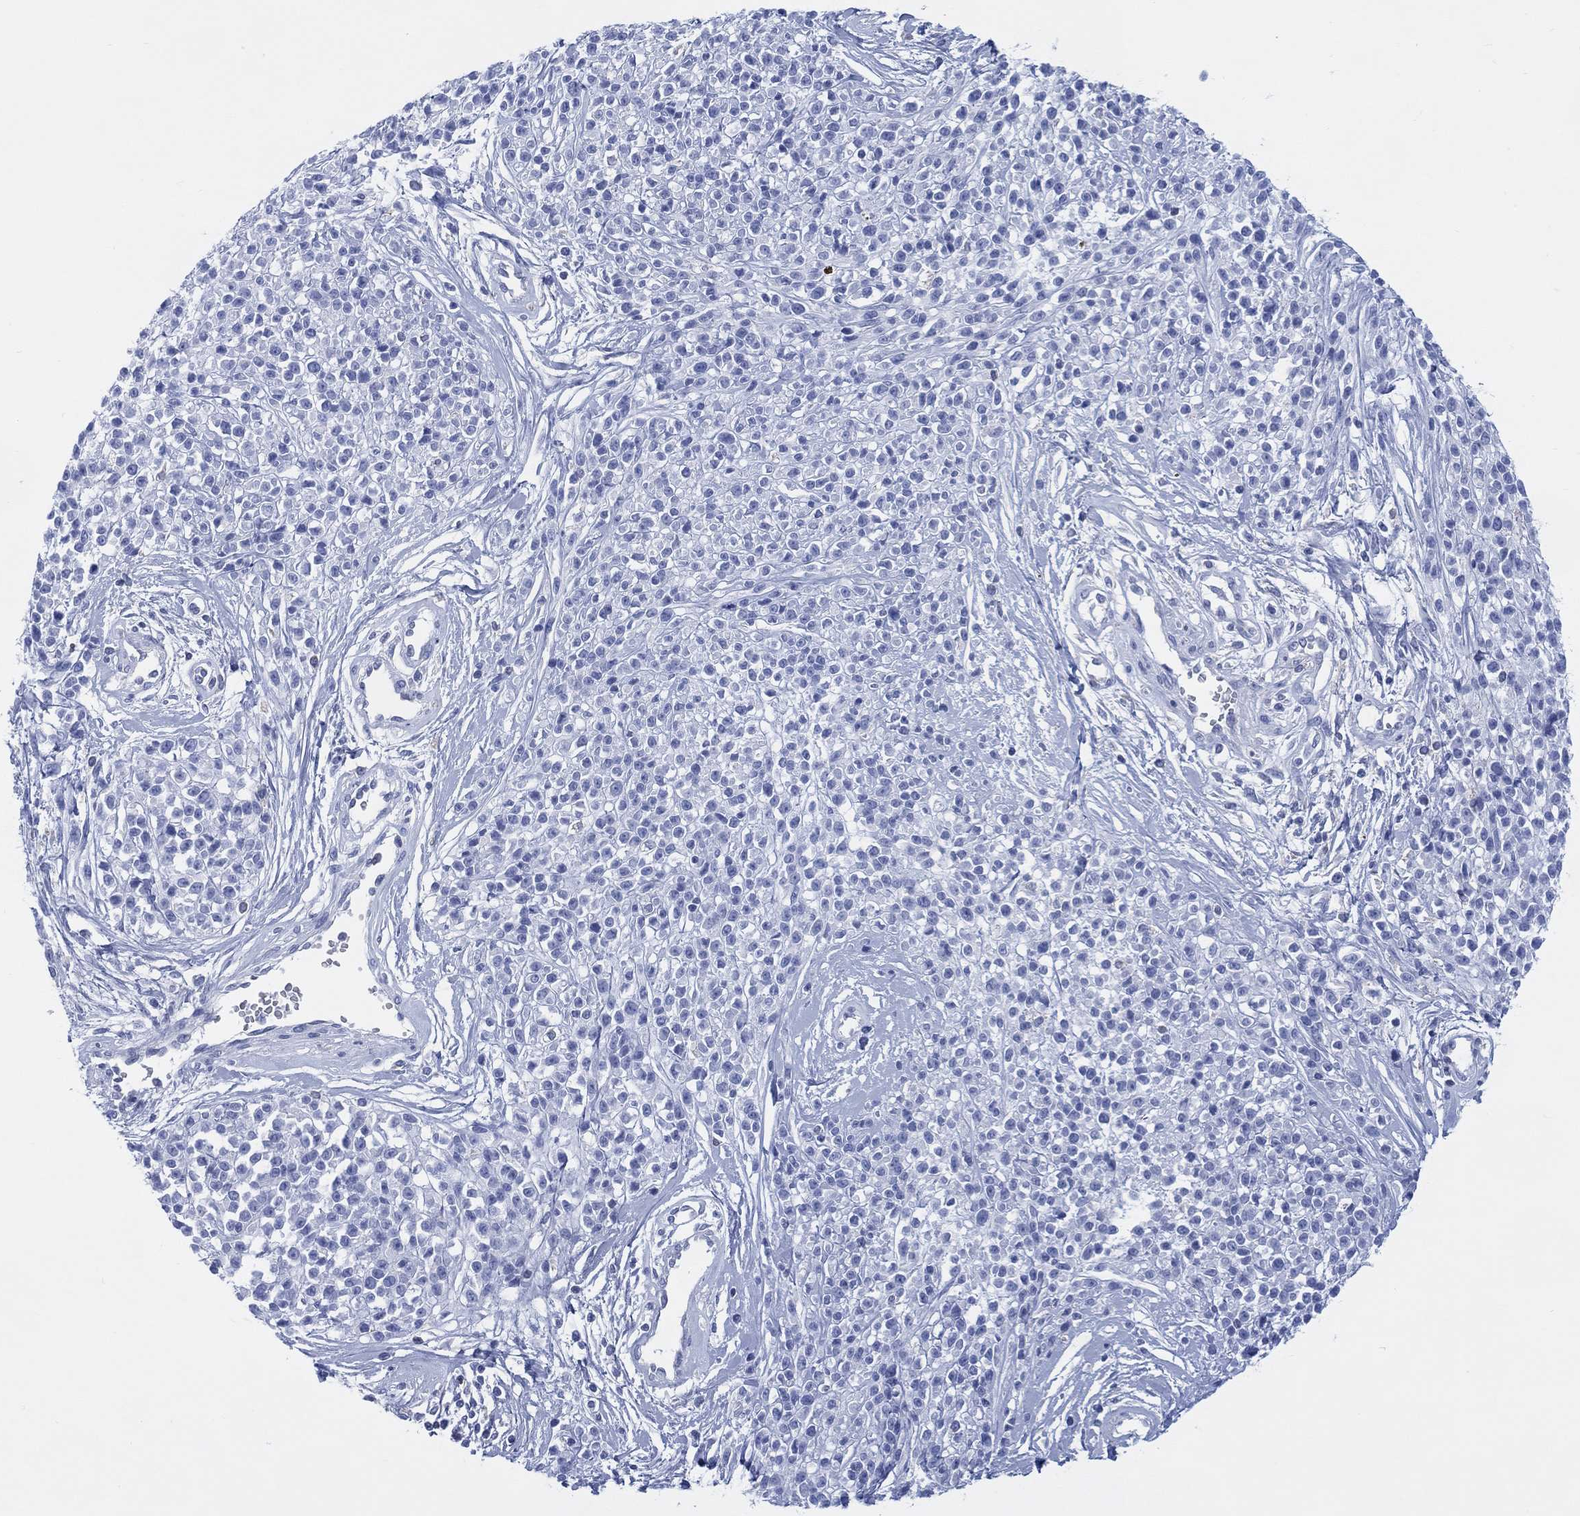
{"staining": {"intensity": "negative", "quantity": "none", "location": "none"}, "tissue": "melanoma", "cell_type": "Tumor cells", "image_type": "cancer", "snomed": [{"axis": "morphology", "description": "Malignant melanoma, NOS"}, {"axis": "topography", "description": "Skin"}, {"axis": "topography", "description": "Skin of trunk"}], "caption": "An IHC micrograph of melanoma is shown. There is no staining in tumor cells of melanoma.", "gene": "DDI1", "patient": {"sex": "male", "age": 74}}